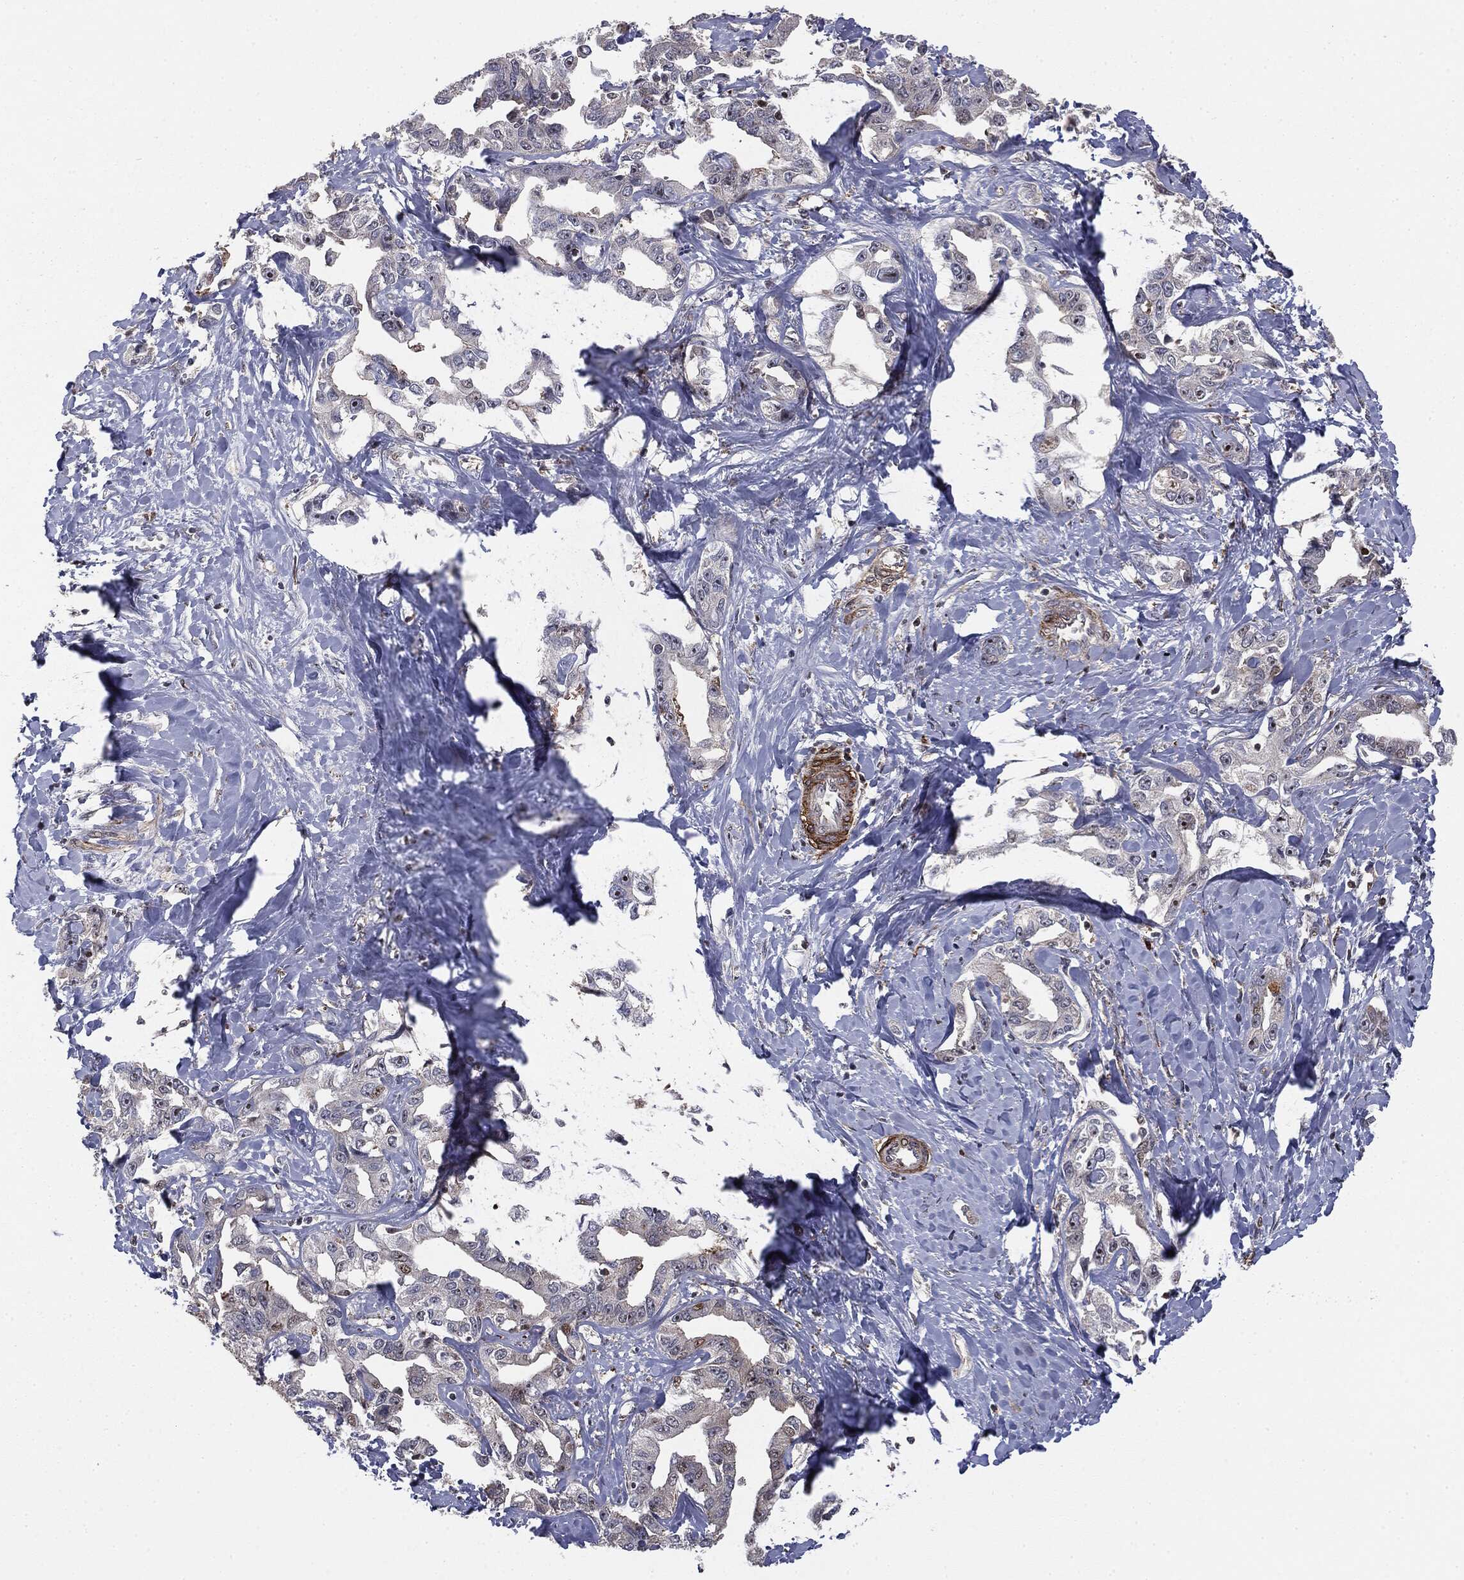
{"staining": {"intensity": "negative", "quantity": "none", "location": "none"}, "tissue": "liver cancer", "cell_type": "Tumor cells", "image_type": "cancer", "snomed": [{"axis": "morphology", "description": "Cholangiocarcinoma"}, {"axis": "topography", "description": "Liver"}], "caption": "Protein analysis of cholangiocarcinoma (liver) reveals no significant positivity in tumor cells. (DAB (3,3'-diaminobenzidine) immunohistochemistry (IHC) with hematoxylin counter stain).", "gene": "PTEN", "patient": {"sex": "male", "age": 59}}